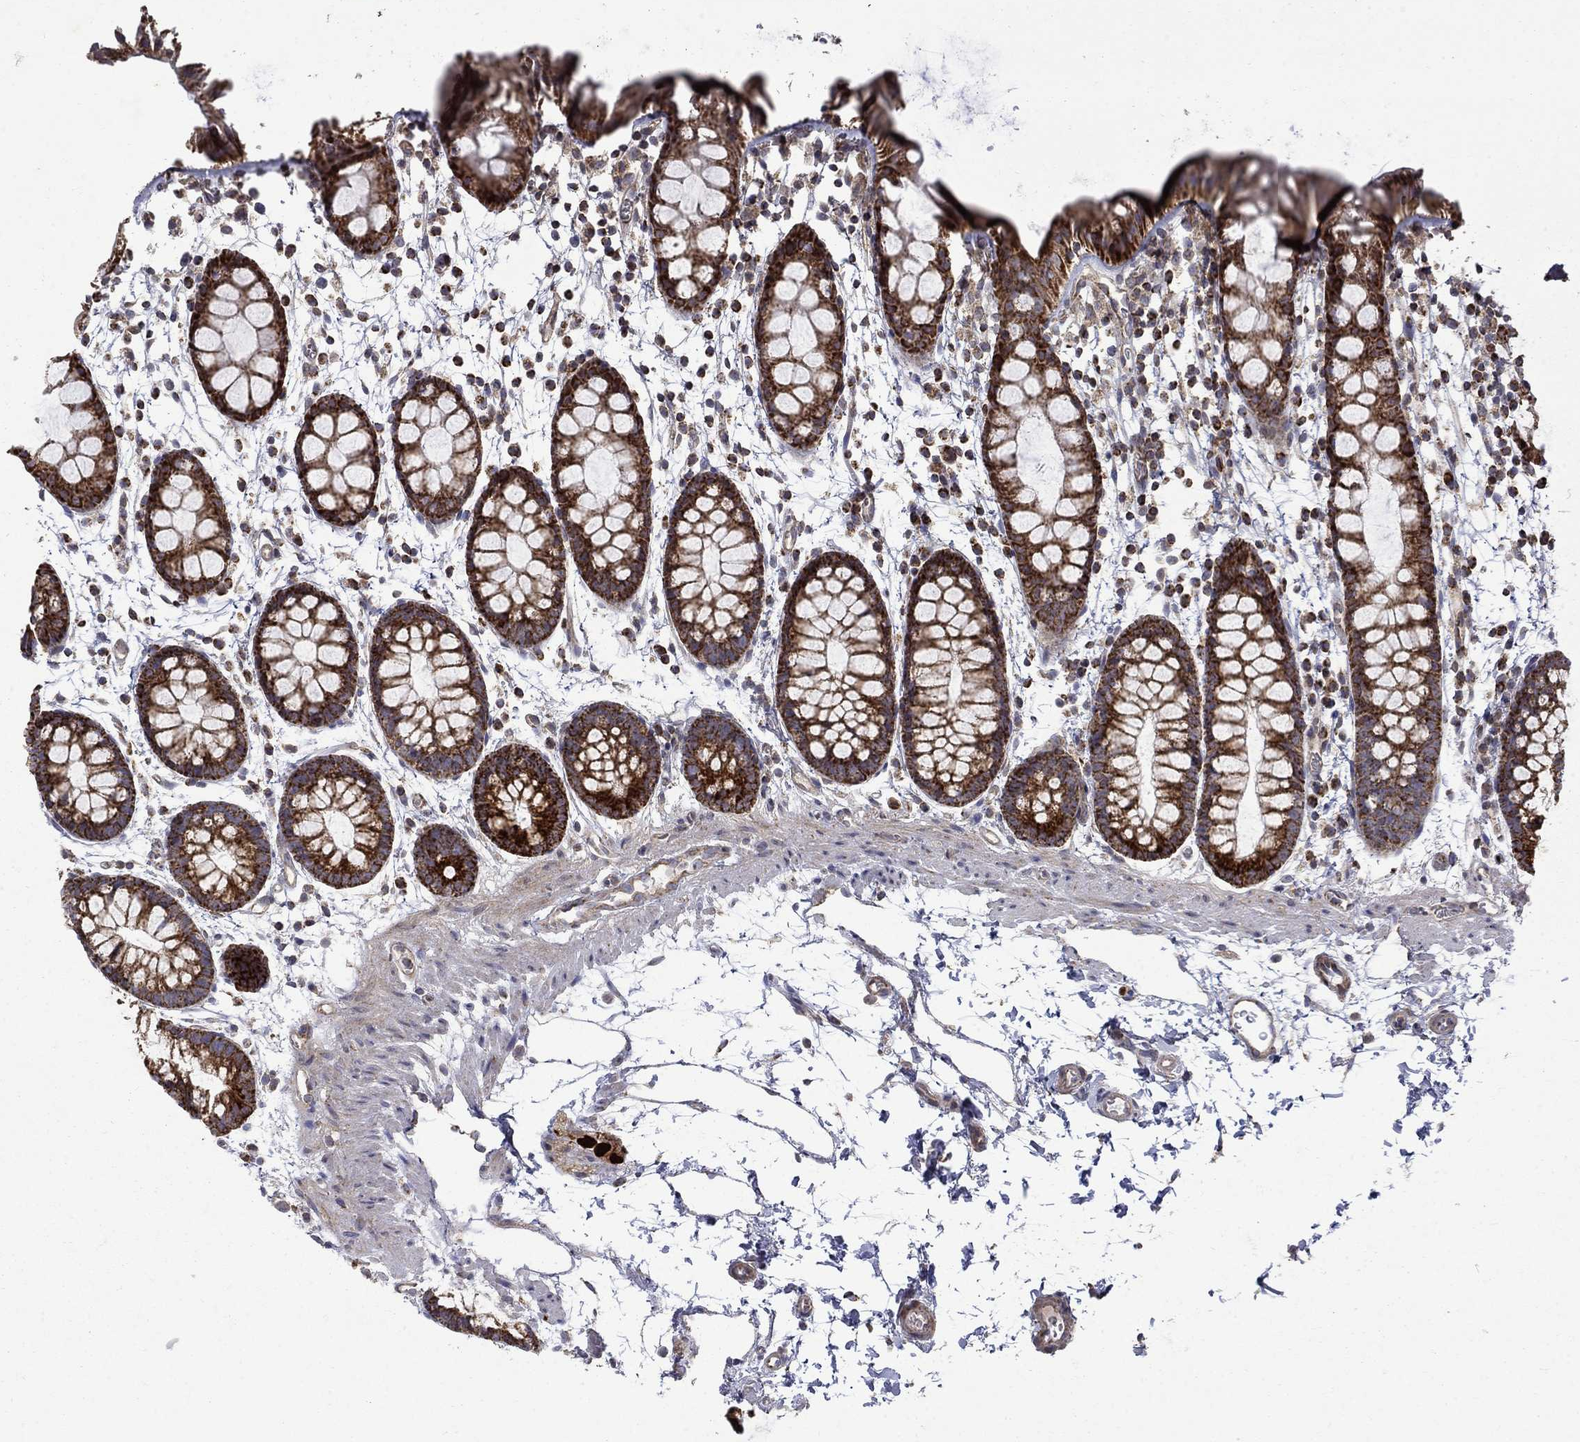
{"staining": {"intensity": "strong", "quantity": ">75%", "location": "cytoplasmic/membranous"}, "tissue": "rectum", "cell_type": "Glandular cells", "image_type": "normal", "snomed": [{"axis": "morphology", "description": "Normal tissue, NOS"}, {"axis": "topography", "description": "Rectum"}], "caption": "Brown immunohistochemical staining in benign rectum shows strong cytoplasmic/membranous staining in about >75% of glandular cells. Using DAB (3,3'-diaminobenzidine) (brown) and hematoxylin (blue) stains, captured at high magnification using brightfield microscopy.", "gene": "PCBP3", "patient": {"sex": "male", "age": 57}}